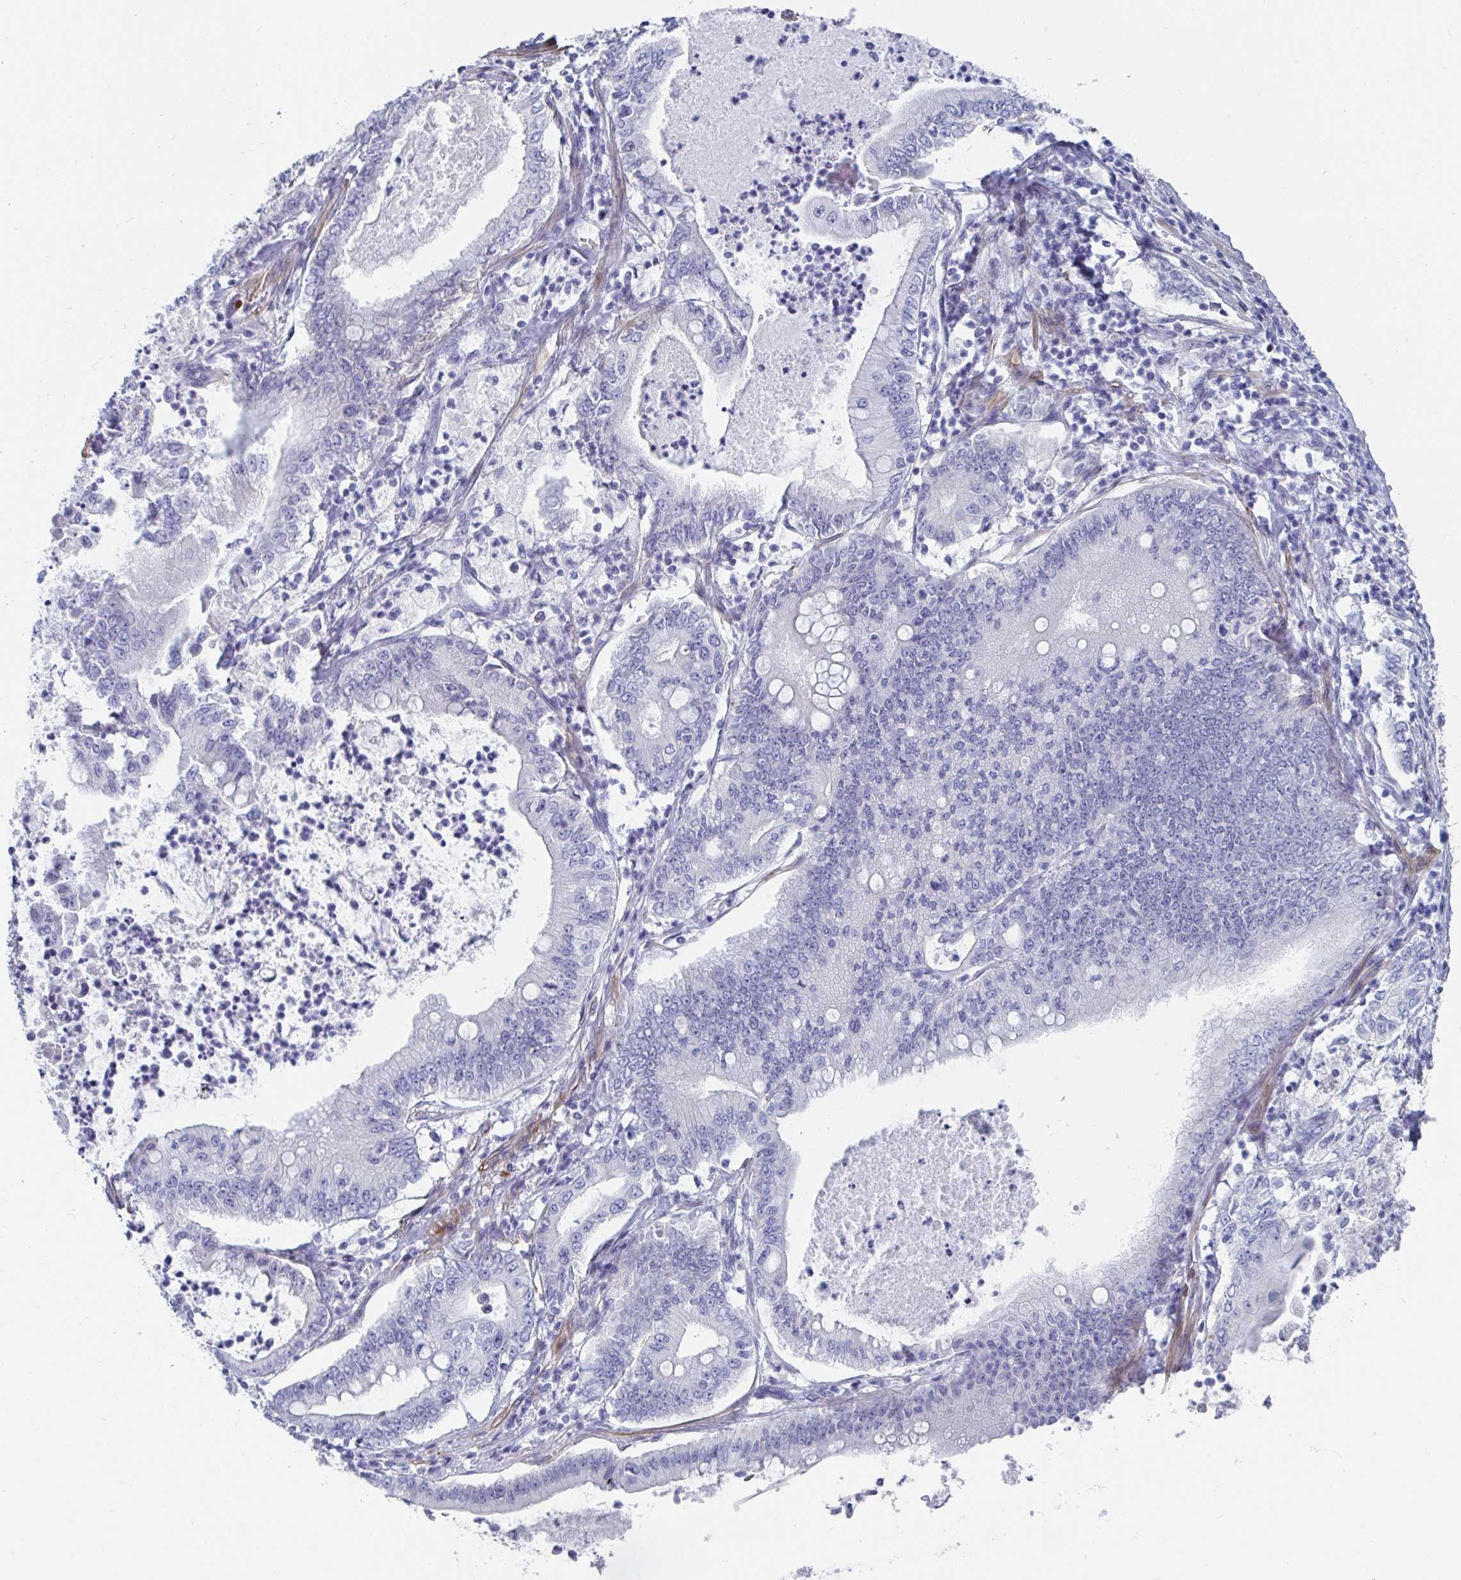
{"staining": {"intensity": "negative", "quantity": "none", "location": "none"}, "tissue": "pancreatic cancer", "cell_type": "Tumor cells", "image_type": "cancer", "snomed": [{"axis": "morphology", "description": "Adenocarcinoma, NOS"}, {"axis": "topography", "description": "Pancreas"}], "caption": "This photomicrograph is of pancreatic adenocarcinoma stained with IHC to label a protein in brown with the nuclei are counter-stained blue. There is no positivity in tumor cells.", "gene": "ZFP82", "patient": {"sex": "male", "age": 71}}